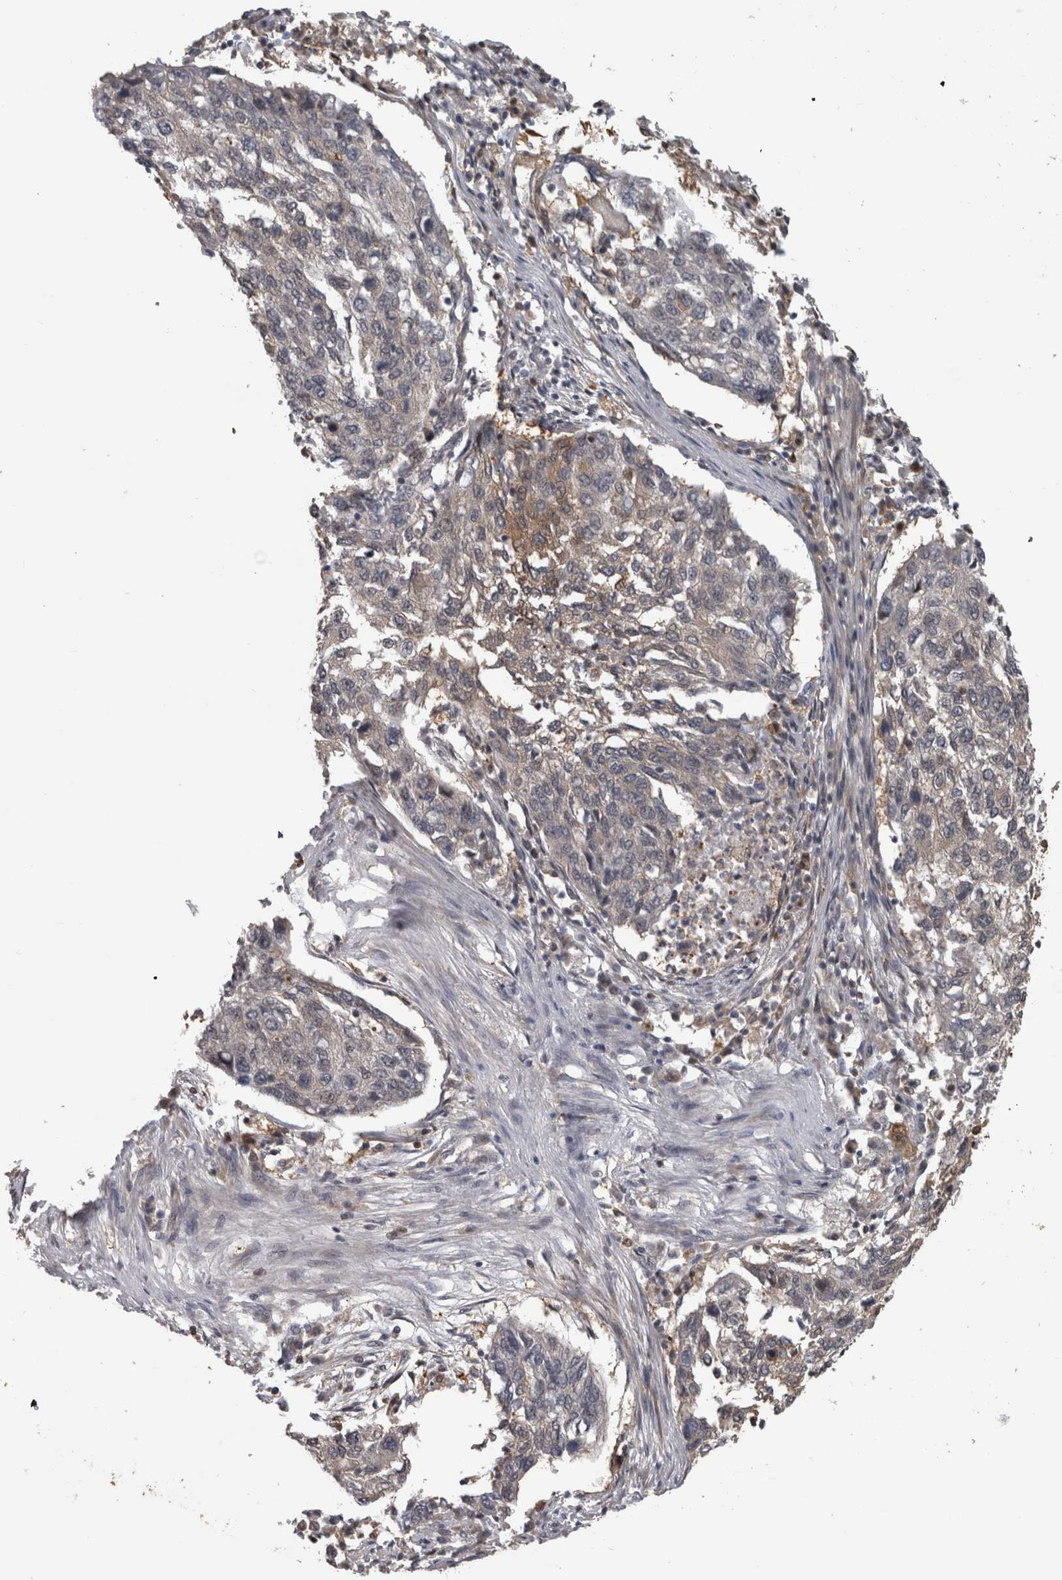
{"staining": {"intensity": "weak", "quantity": "<25%", "location": "cytoplasmic/membranous"}, "tissue": "lung cancer", "cell_type": "Tumor cells", "image_type": "cancer", "snomed": [{"axis": "morphology", "description": "Squamous cell carcinoma, NOS"}, {"axis": "topography", "description": "Lung"}], "caption": "The histopathology image displays no staining of tumor cells in lung cancer (squamous cell carcinoma).", "gene": "USH1G", "patient": {"sex": "female", "age": 63}}